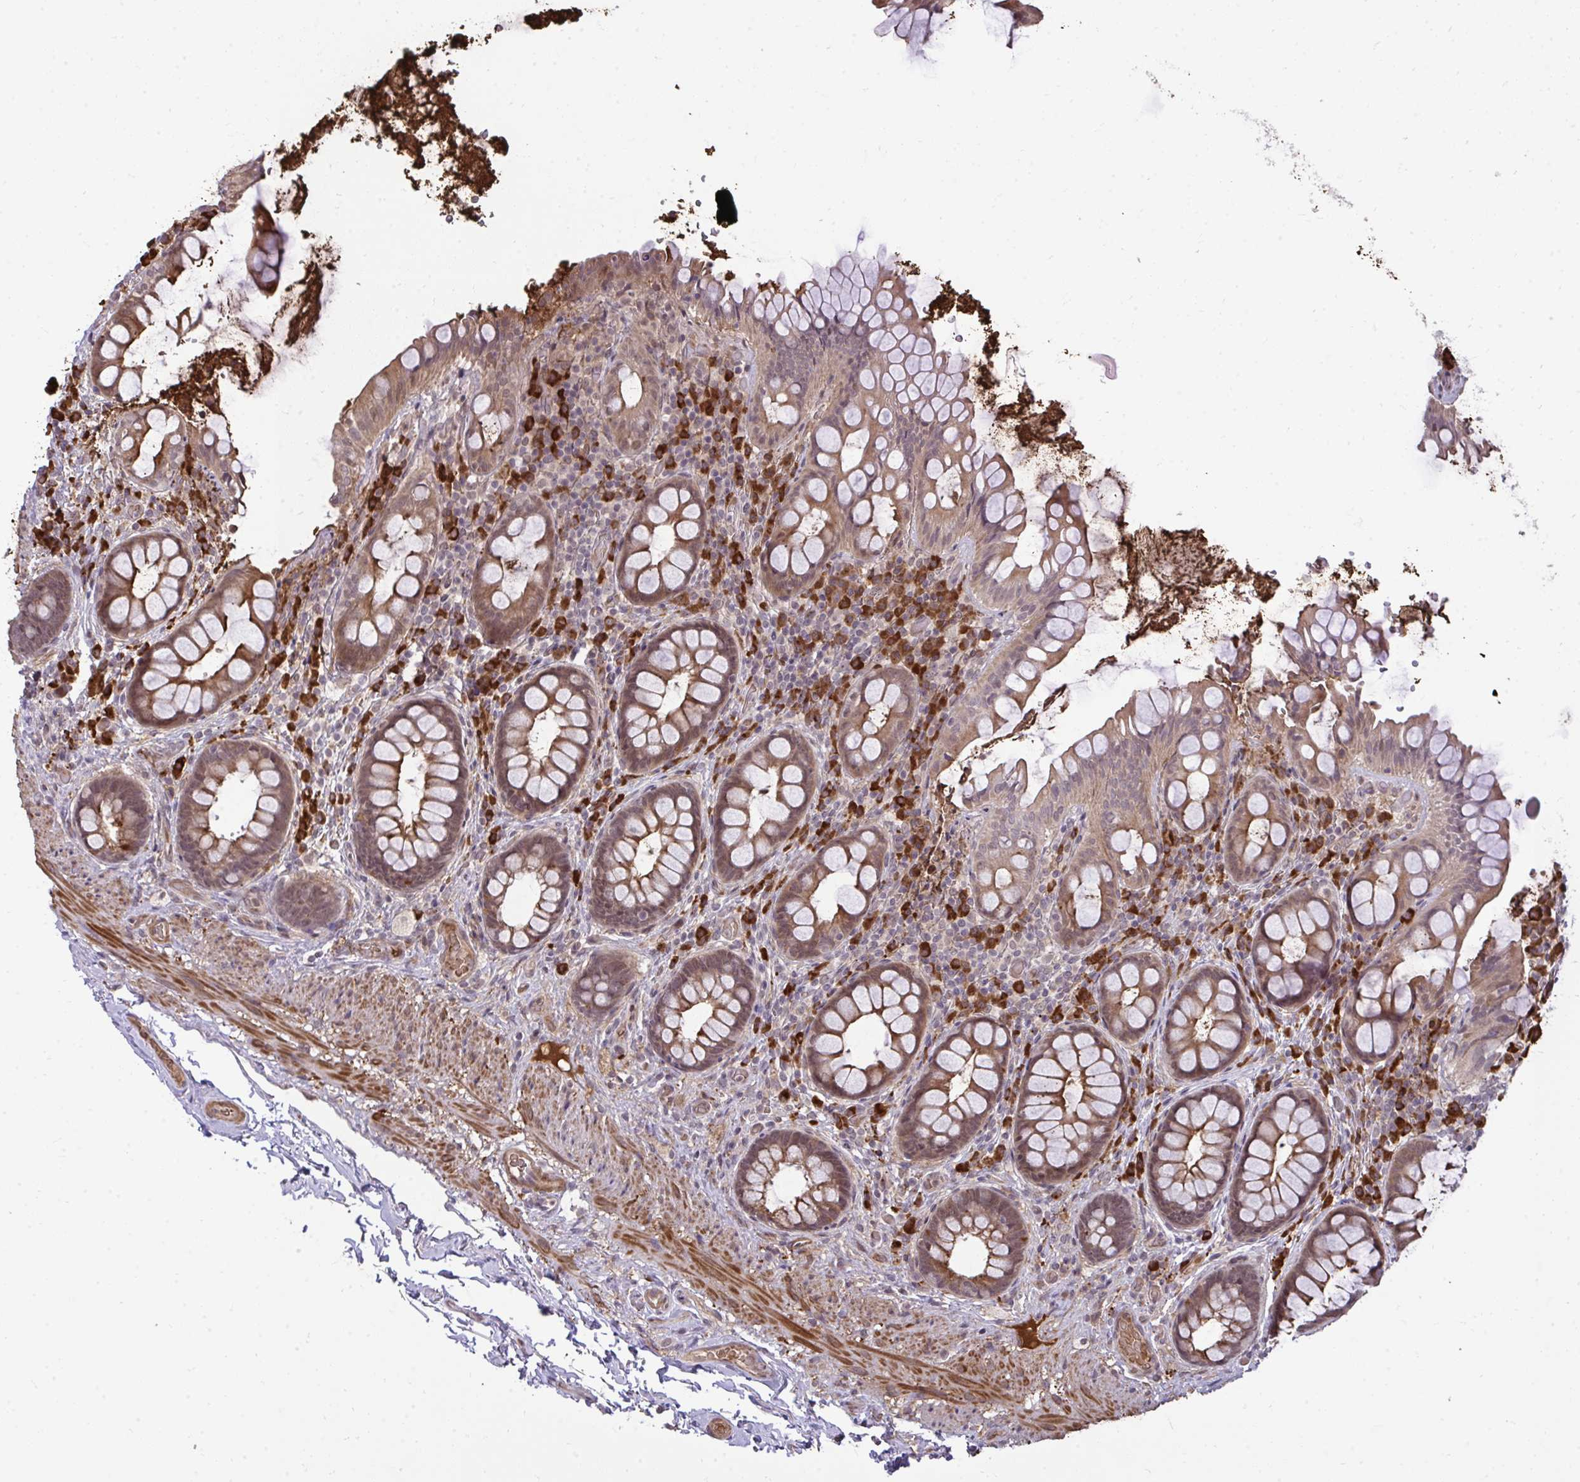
{"staining": {"intensity": "moderate", "quantity": ">75%", "location": "cytoplasmic/membranous,nuclear"}, "tissue": "rectum", "cell_type": "Glandular cells", "image_type": "normal", "snomed": [{"axis": "morphology", "description": "Normal tissue, NOS"}, {"axis": "topography", "description": "Rectum"}, {"axis": "topography", "description": "Peripheral nerve tissue"}], "caption": "Rectum stained with DAB (3,3'-diaminobenzidine) IHC demonstrates medium levels of moderate cytoplasmic/membranous,nuclear expression in approximately >75% of glandular cells. (brown staining indicates protein expression, while blue staining denotes nuclei).", "gene": "ZSCAN9", "patient": {"sex": "female", "age": 69}}